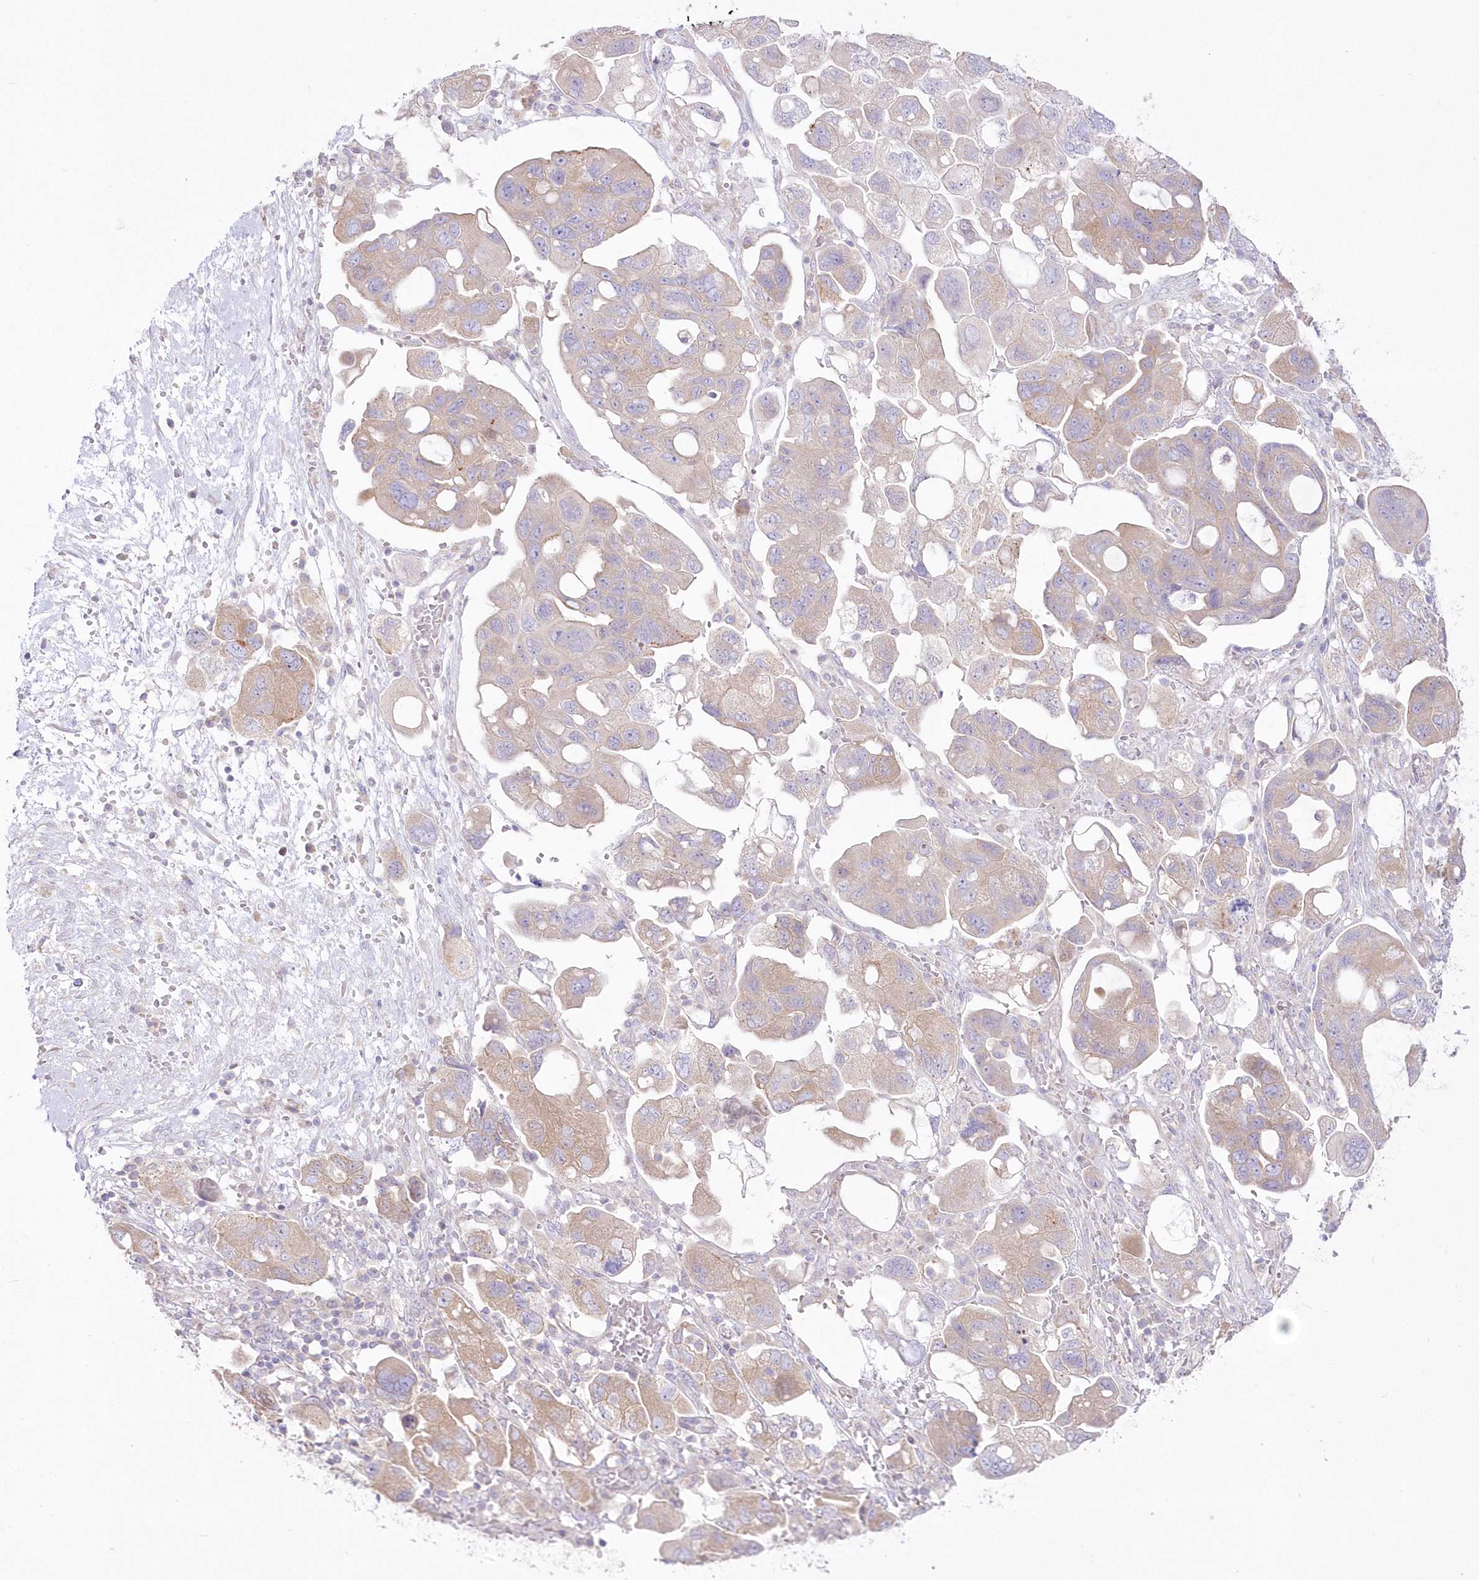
{"staining": {"intensity": "moderate", "quantity": ">75%", "location": "cytoplasmic/membranous"}, "tissue": "ovarian cancer", "cell_type": "Tumor cells", "image_type": "cancer", "snomed": [{"axis": "morphology", "description": "Carcinoma, NOS"}, {"axis": "morphology", "description": "Cystadenocarcinoma, serous, NOS"}, {"axis": "topography", "description": "Ovary"}], "caption": "Immunohistochemical staining of human ovarian serous cystadenocarcinoma reveals medium levels of moderate cytoplasmic/membranous protein positivity in about >75% of tumor cells. The staining was performed using DAB (3,3'-diaminobenzidine), with brown indicating positive protein expression. Nuclei are stained blue with hematoxylin.", "gene": "ZNF843", "patient": {"sex": "female", "age": 69}}